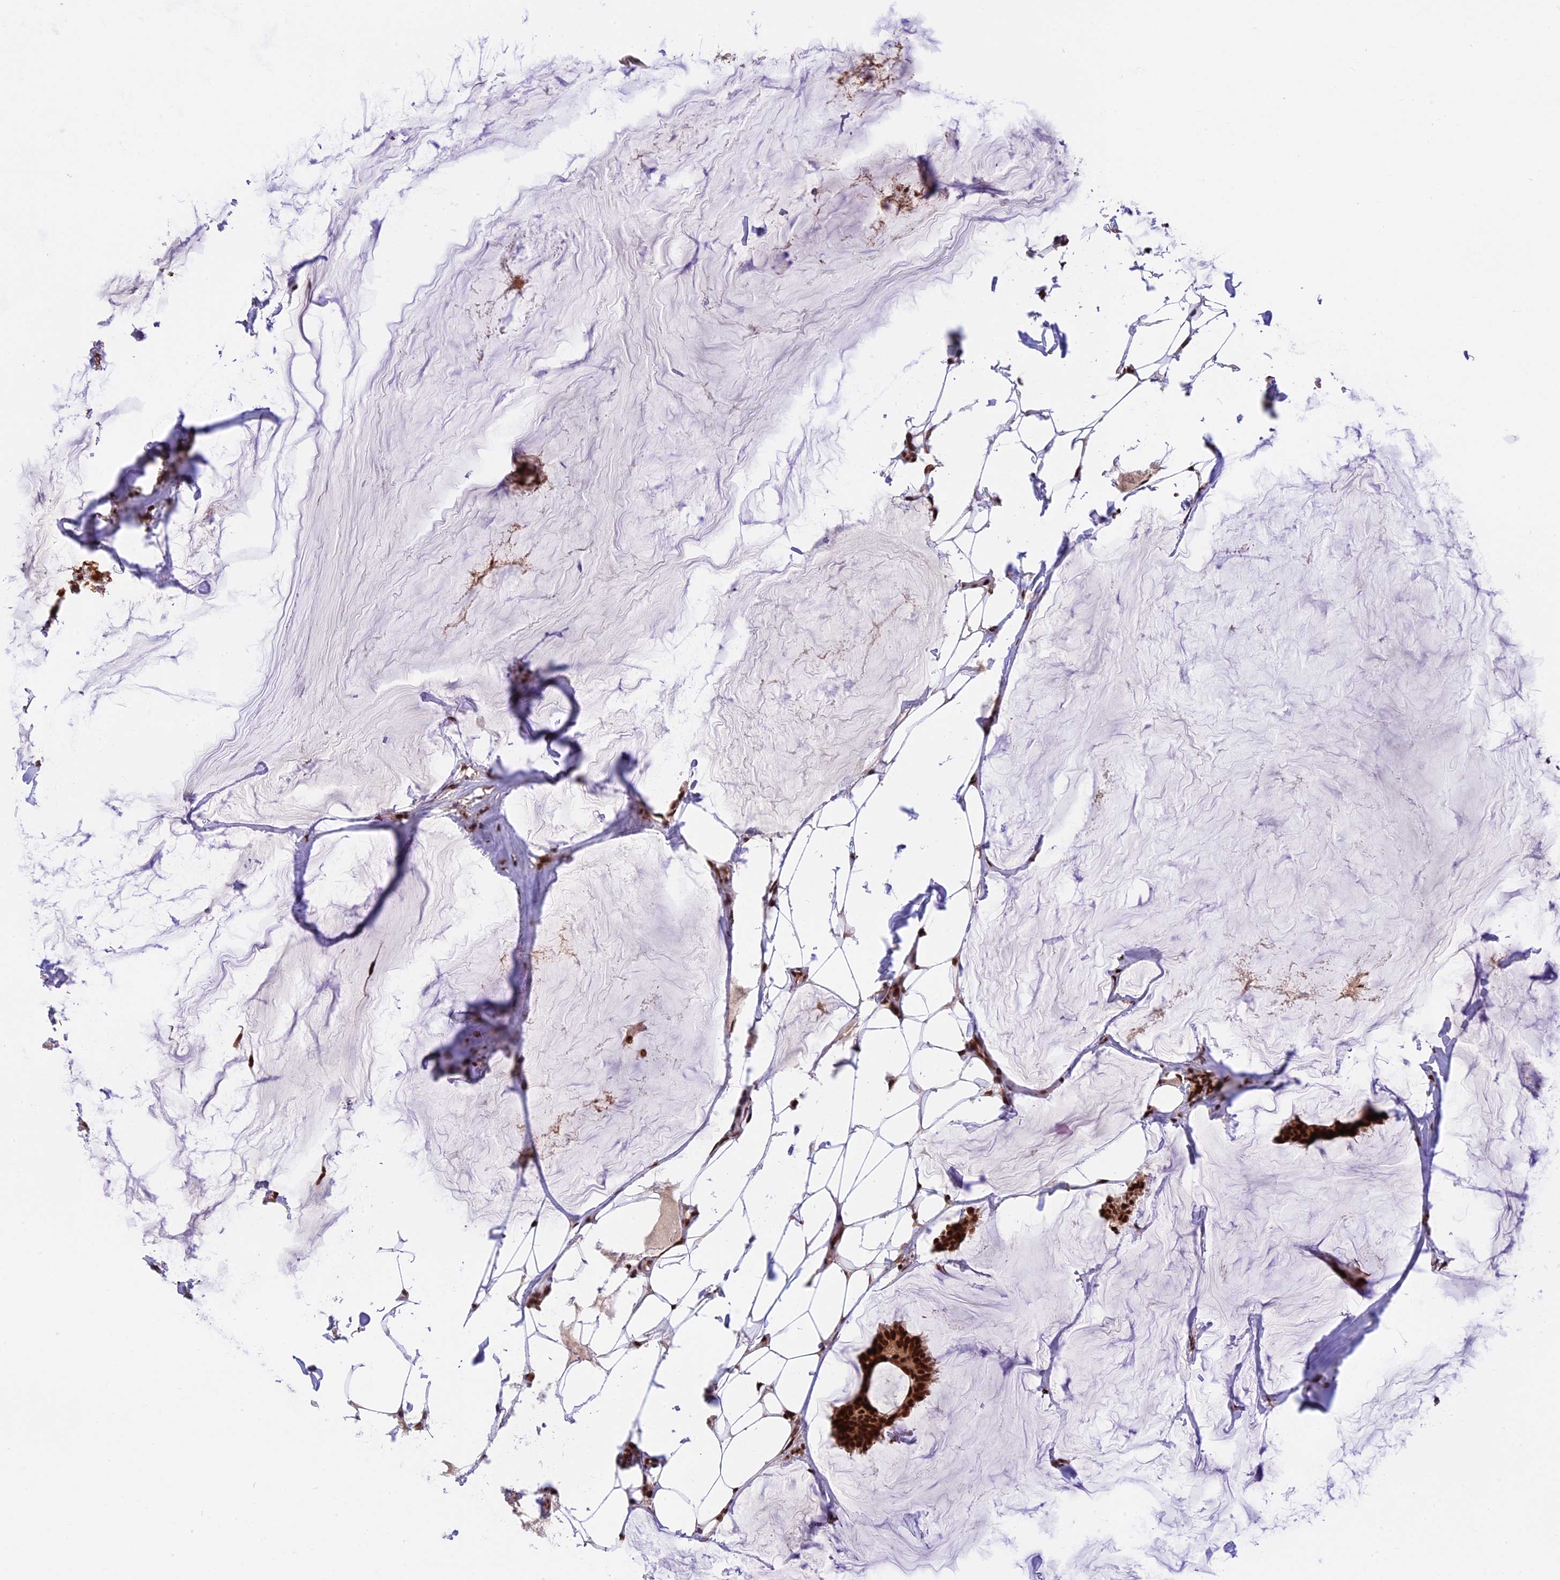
{"staining": {"intensity": "strong", "quantity": ">75%", "location": "nuclear"}, "tissue": "breast cancer", "cell_type": "Tumor cells", "image_type": "cancer", "snomed": [{"axis": "morphology", "description": "Duct carcinoma"}, {"axis": "topography", "description": "Breast"}], "caption": "This image shows breast cancer (invasive ductal carcinoma) stained with IHC to label a protein in brown. The nuclear of tumor cells show strong positivity for the protein. Nuclei are counter-stained blue.", "gene": "RAMAC", "patient": {"sex": "female", "age": 93}}